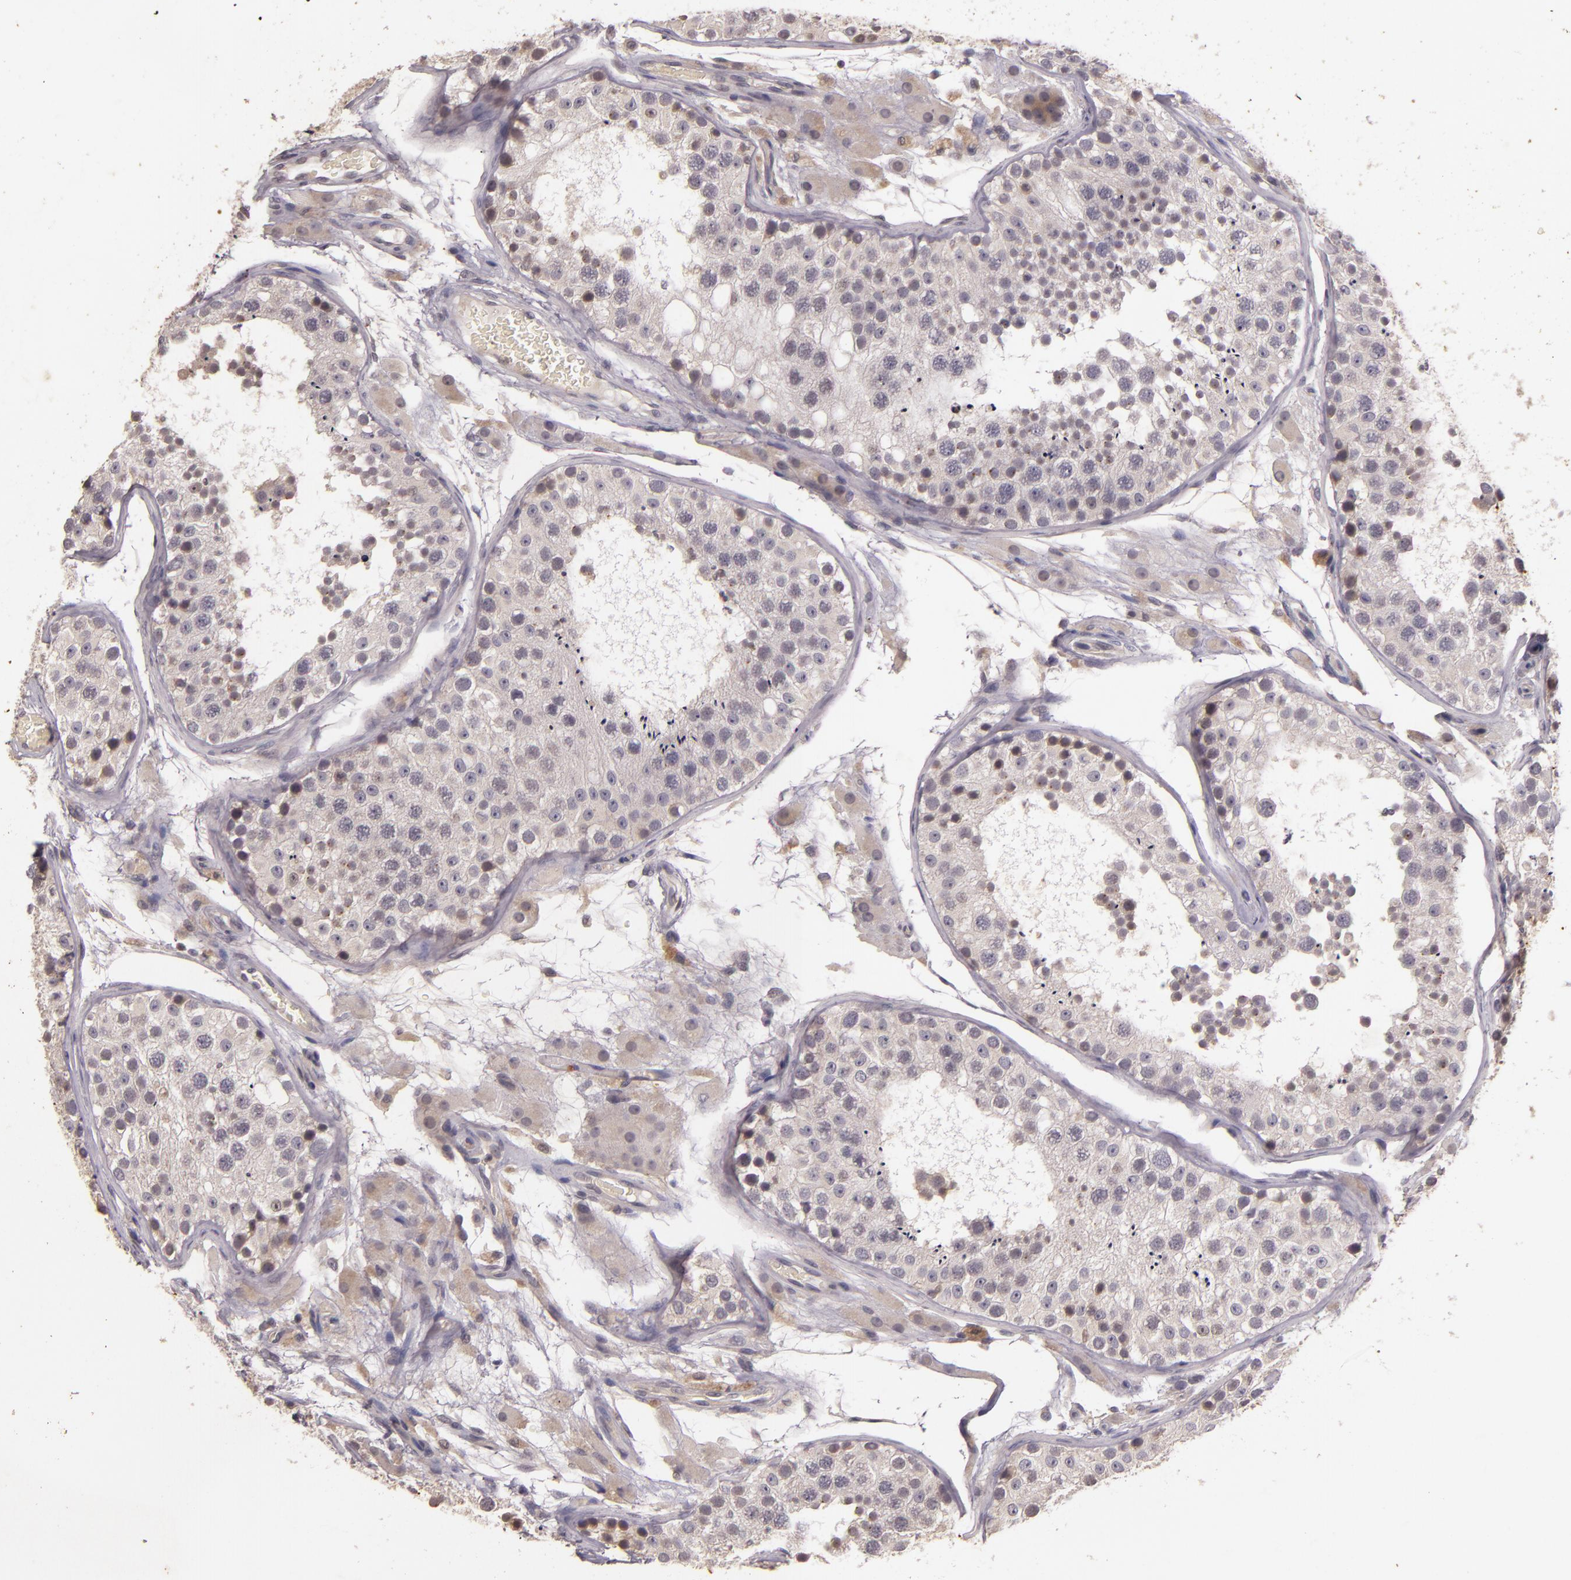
{"staining": {"intensity": "negative", "quantity": "none", "location": "none"}, "tissue": "testis", "cell_type": "Cells in seminiferous ducts", "image_type": "normal", "snomed": [{"axis": "morphology", "description": "Normal tissue, NOS"}, {"axis": "topography", "description": "Testis"}], "caption": "Immunohistochemistry (IHC) histopathology image of unremarkable human testis stained for a protein (brown), which shows no staining in cells in seminiferous ducts.", "gene": "TFF1", "patient": {"sex": "male", "age": 26}}